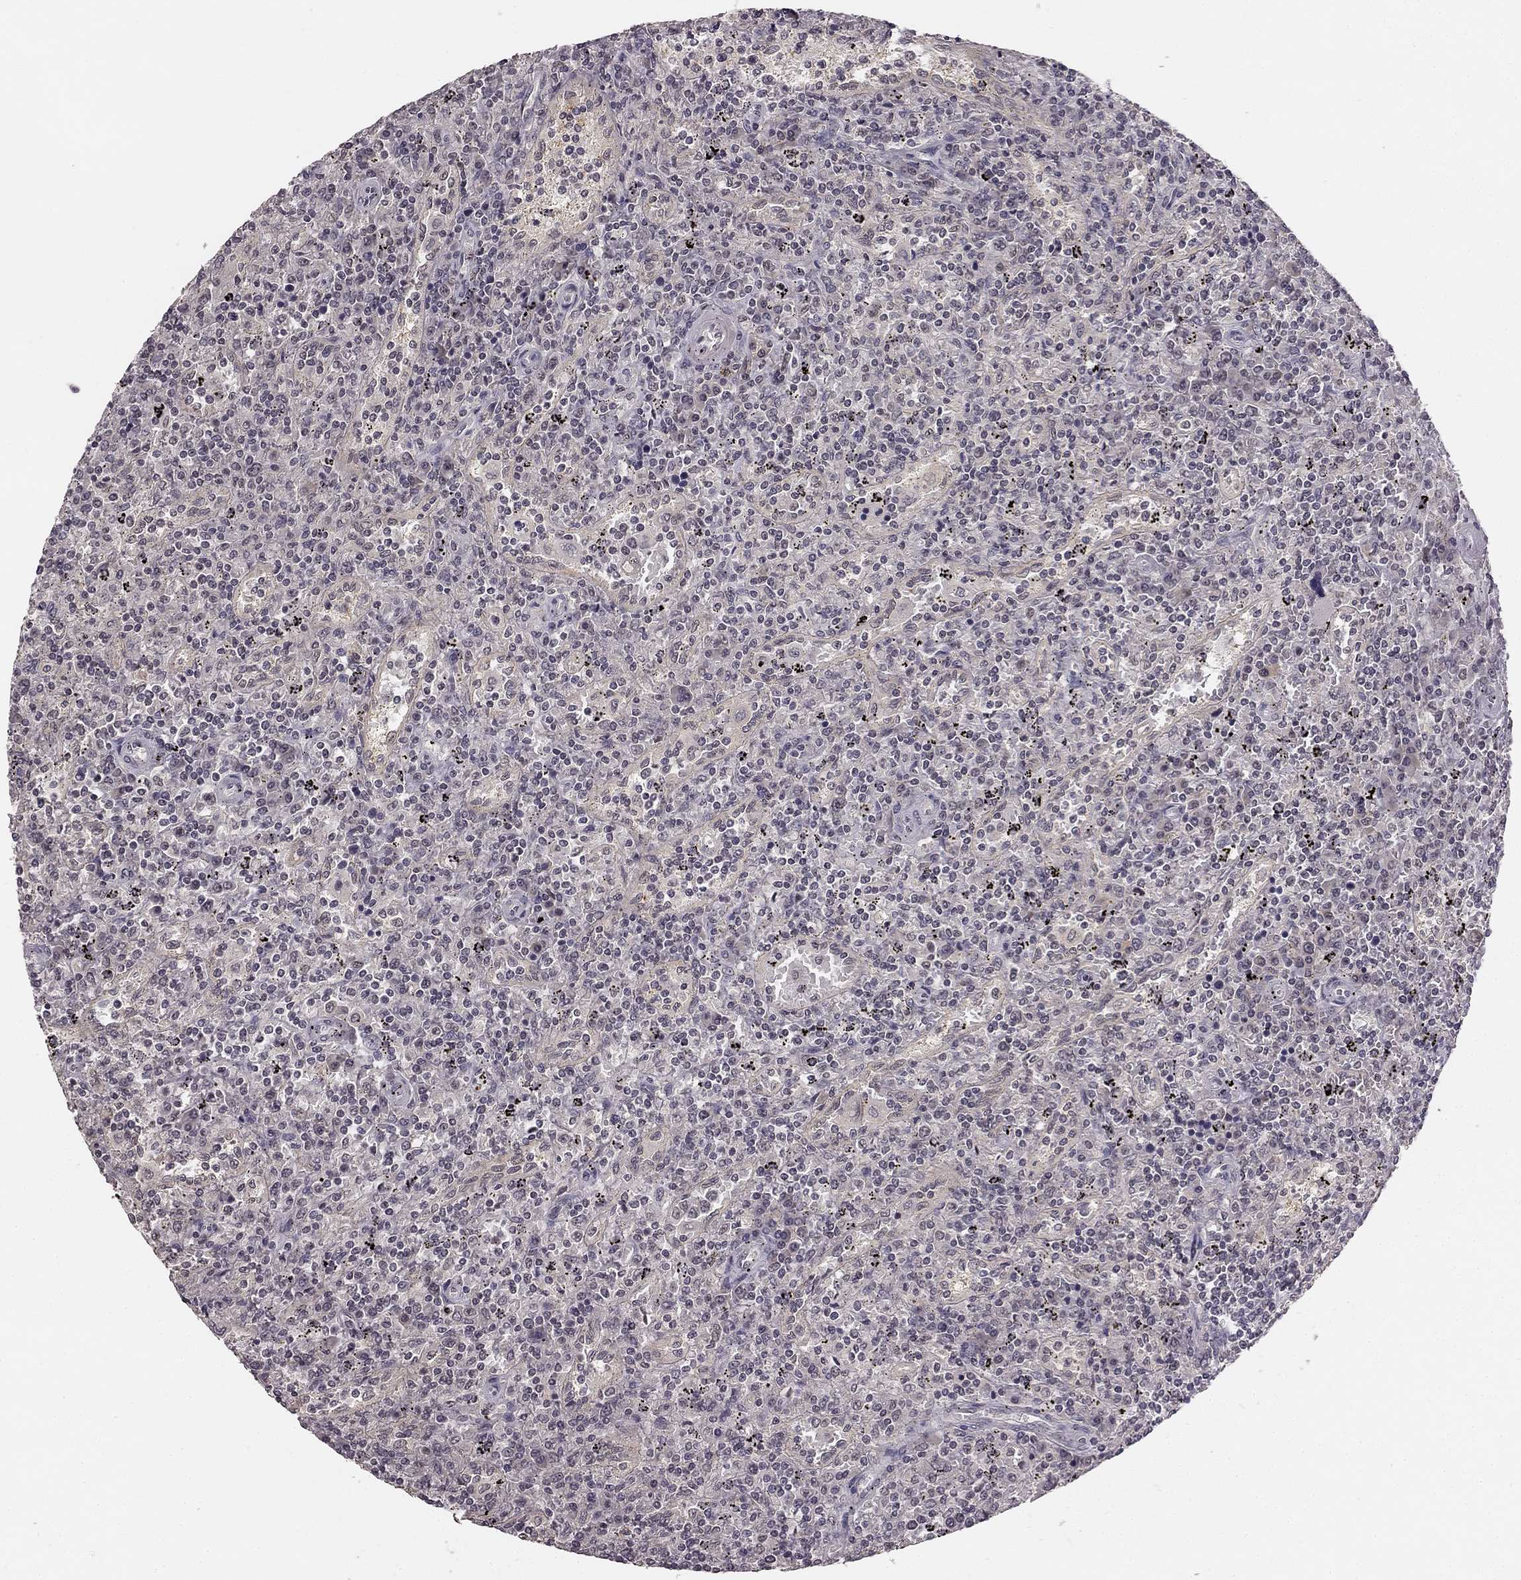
{"staining": {"intensity": "negative", "quantity": "none", "location": "none"}, "tissue": "lymphoma", "cell_type": "Tumor cells", "image_type": "cancer", "snomed": [{"axis": "morphology", "description": "Malignant lymphoma, non-Hodgkin's type, Low grade"}, {"axis": "topography", "description": "Spleen"}], "caption": "Low-grade malignant lymphoma, non-Hodgkin's type stained for a protein using IHC demonstrates no positivity tumor cells.", "gene": "HCN4", "patient": {"sex": "male", "age": 62}}